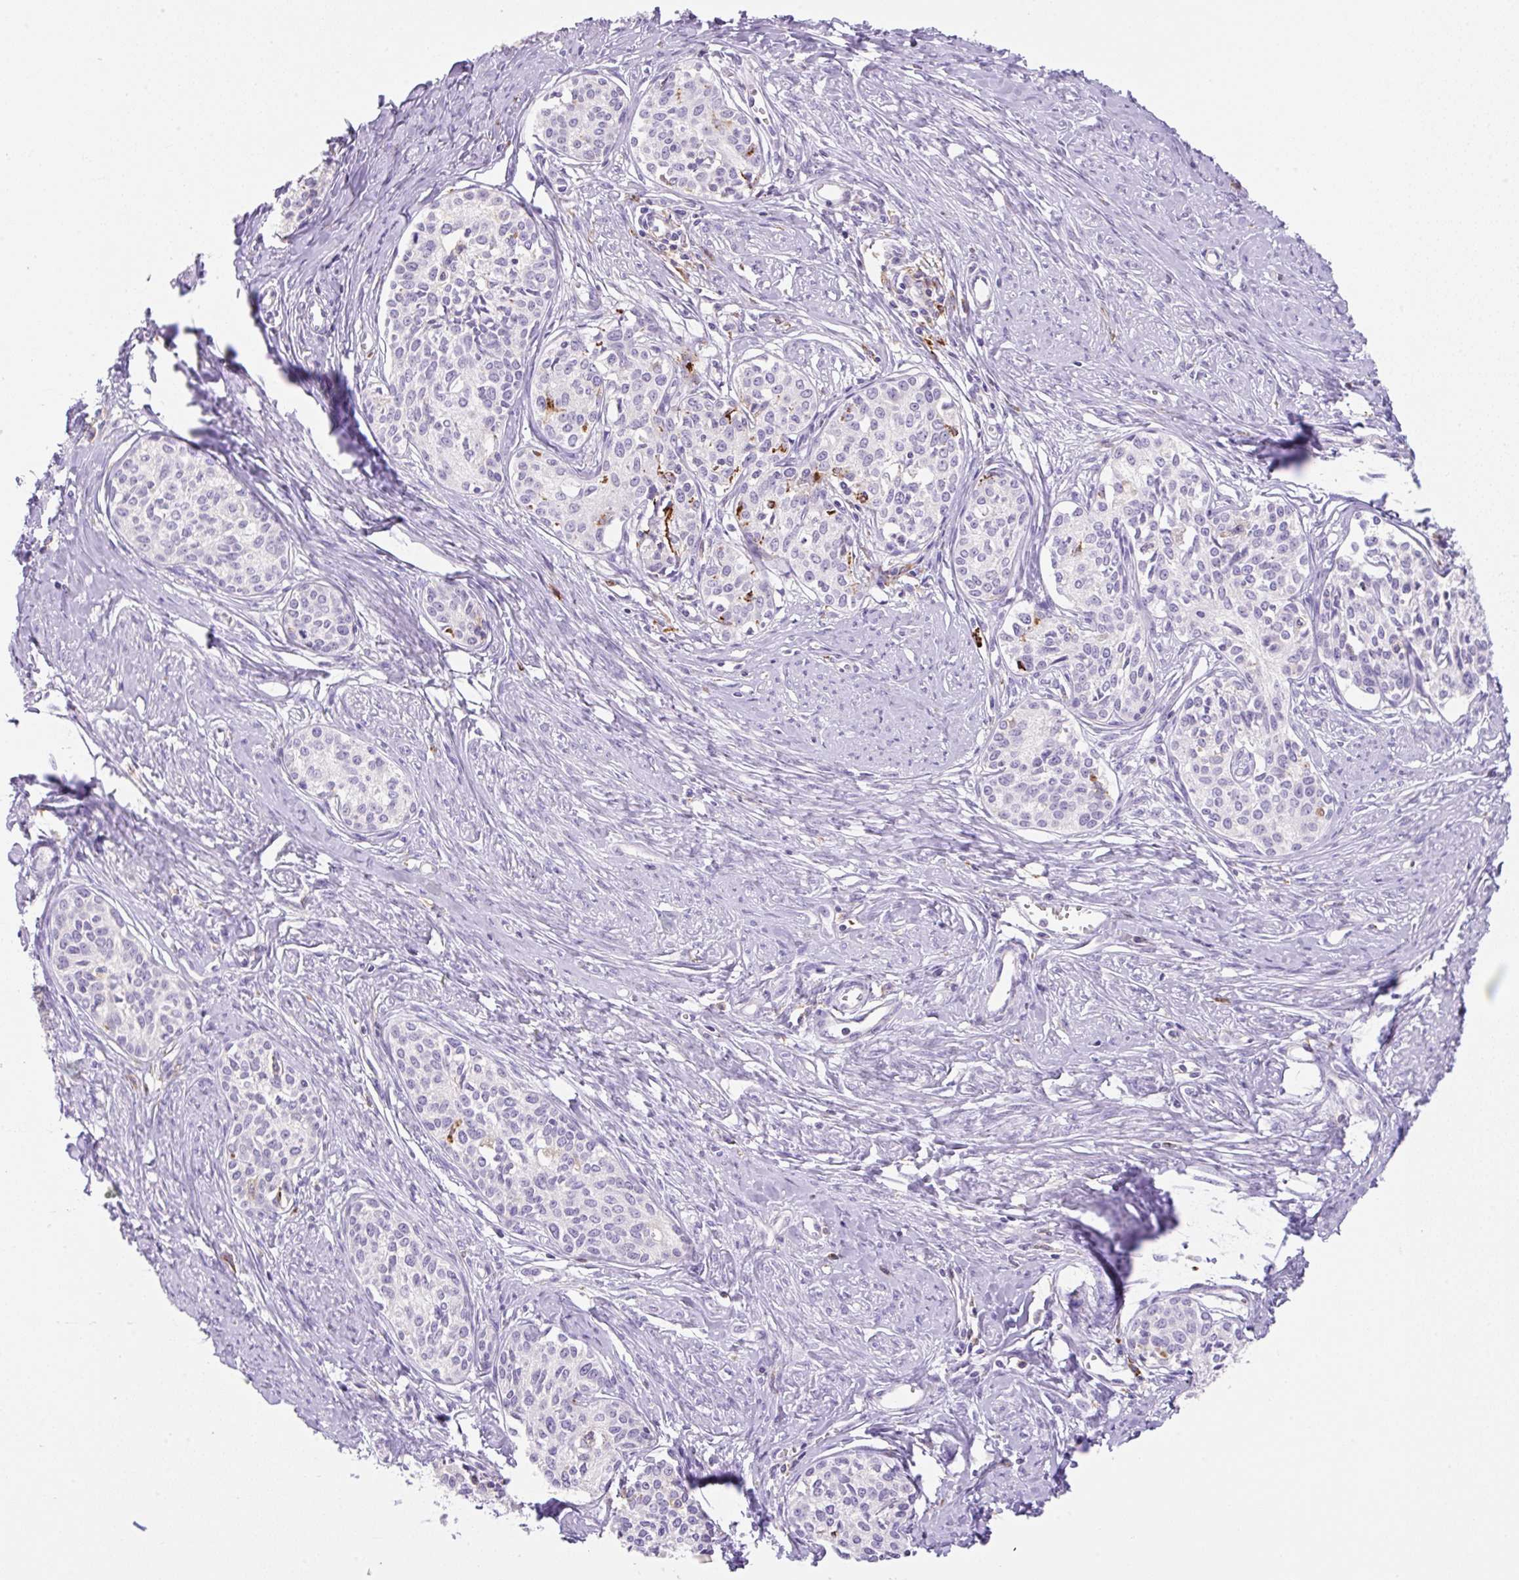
{"staining": {"intensity": "negative", "quantity": "none", "location": "none"}, "tissue": "cervical cancer", "cell_type": "Tumor cells", "image_type": "cancer", "snomed": [{"axis": "morphology", "description": "Squamous cell carcinoma, NOS"}, {"axis": "morphology", "description": "Adenocarcinoma, NOS"}, {"axis": "topography", "description": "Cervix"}], "caption": "This is an immunohistochemistry (IHC) histopathology image of cervical cancer. There is no expression in tumor cells.", "gene": "TDRD15", "patient": {"sex": "female", "age": 52}}